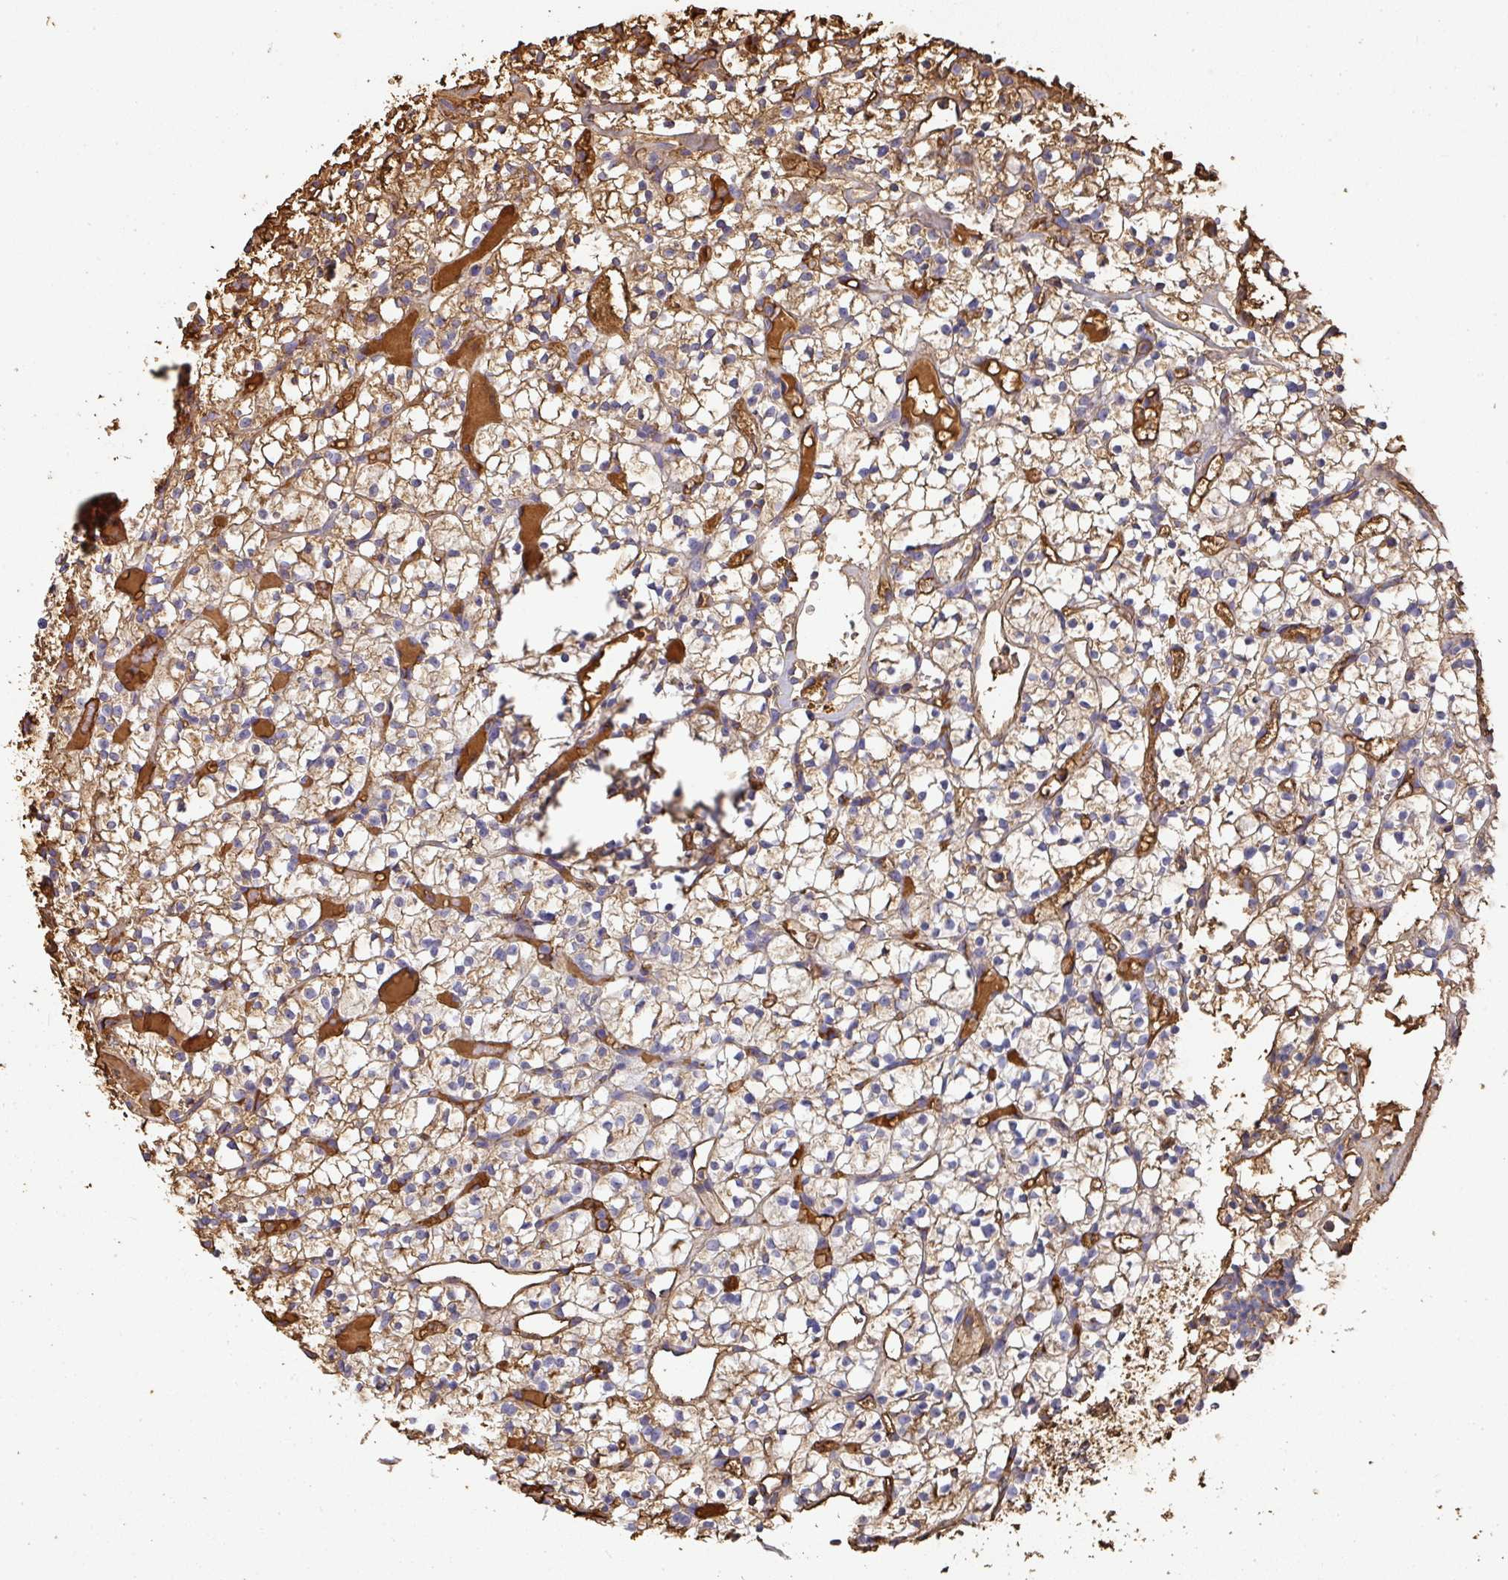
{"staining": {"intensity": "moderate", "quantity": "25%-75%", "location": "cytoplasmic/membranous"}, "tissue": "renal cancer", "cell_type": "Tumor cells", "image_type": "cancer", "snomed": [{"axis": "morphology", "description": "Adenocarcinoma, NOS"}, {"axis": "topography", "description": "Kidney"}], "caption": "High-magnification brightfield microscopy of renal cancer (adenocarcinoma) stained with DAB (brown) and counterstained with hematoxylin (blue). tumor cells exhibit moderate cytoplasmic/membranous staining is seen in about25%-75% of cells.", "gene": "ALB", "patient": {"sex": "female", "age": 64}}